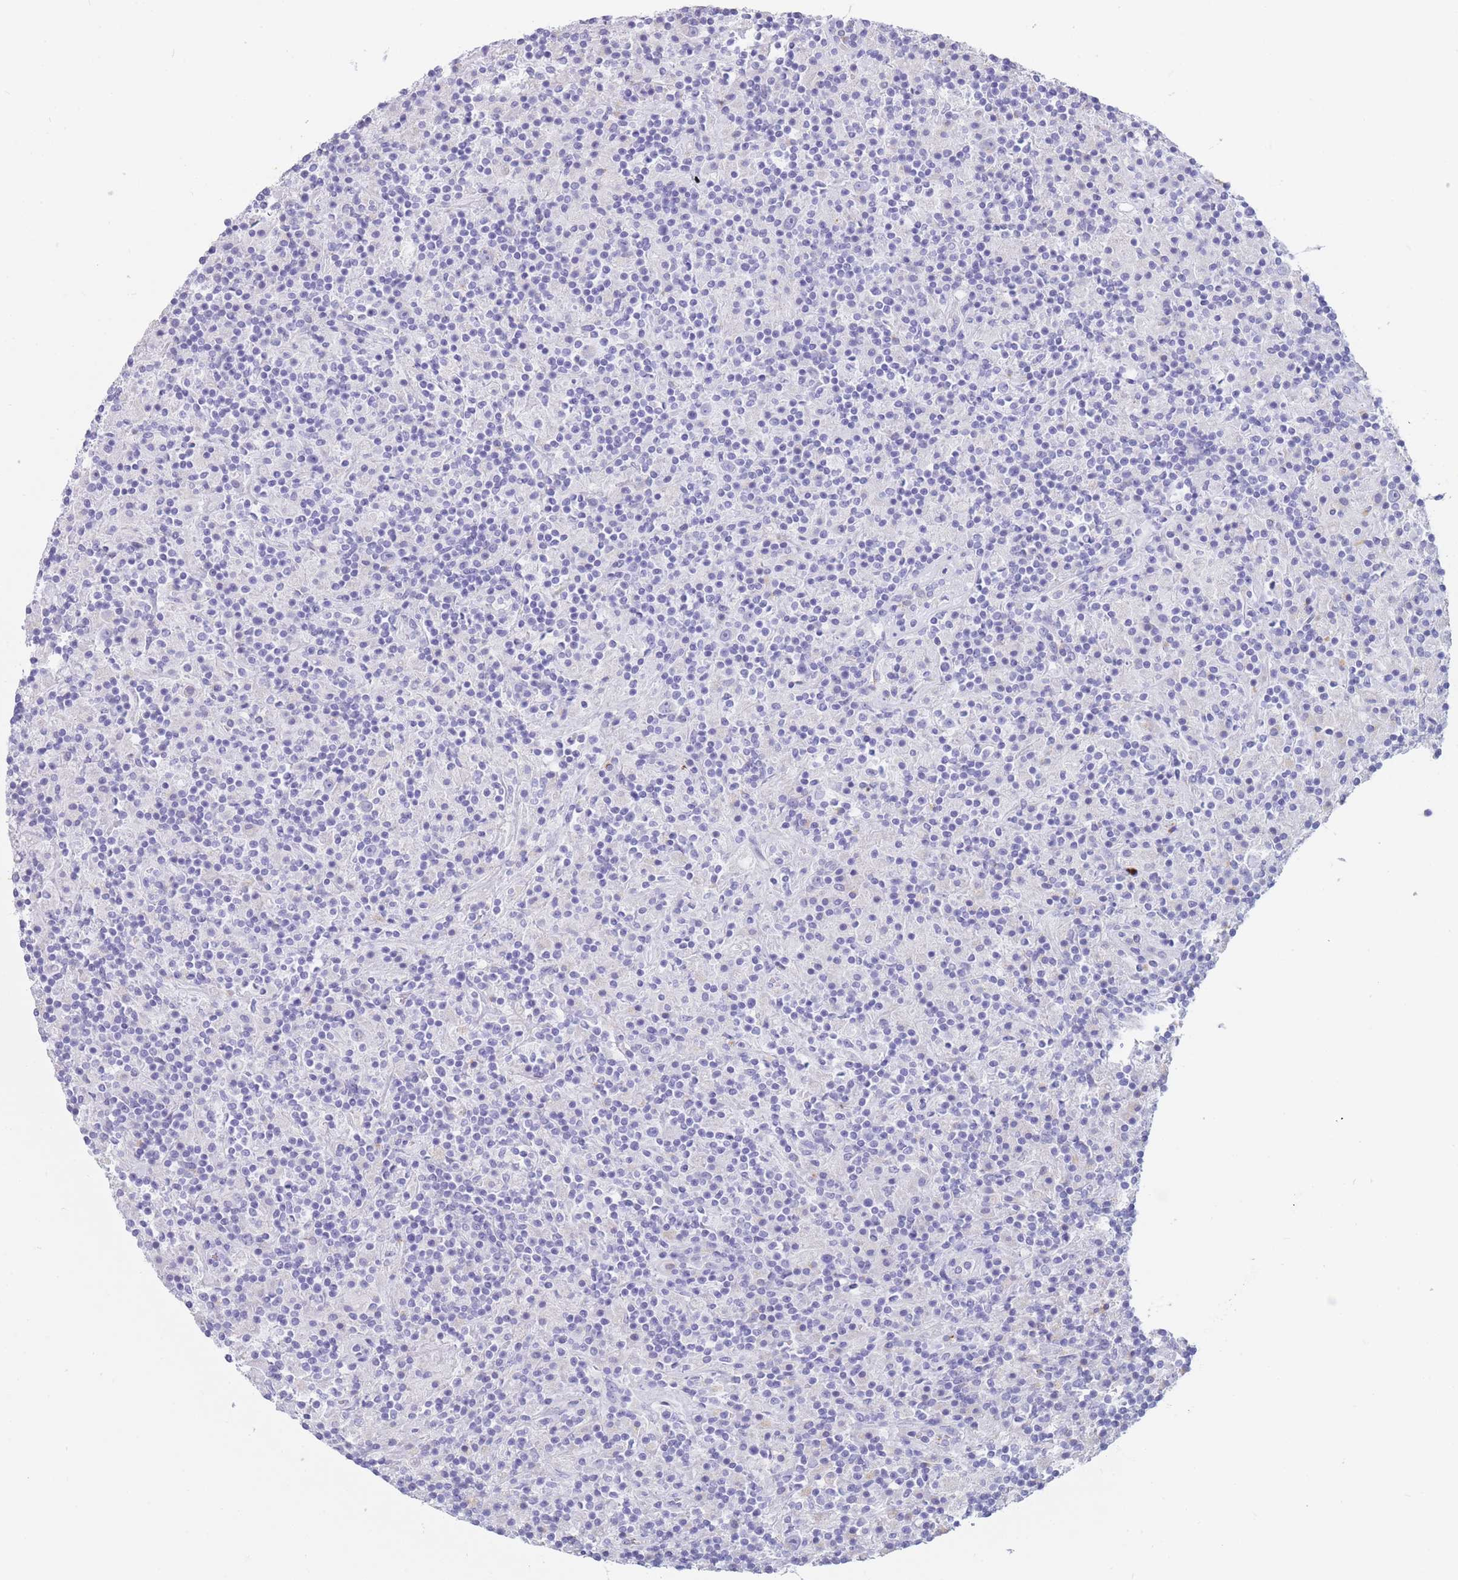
{"staining": {"intensity": "negative", "quantity": "none", "location": "none"}, "tissue": "lymphoma", "cell_type": "Tumor cells", "image_type": "cancer", "snomed": [{"axis": "morphology", "description": "Hodgkin's disease, NOS"}, {"axis": "topography", "description": "Lymph node"}], "caption": "Micrograph shows no protein expression in tumor cells of Hodgkin's disease tissue.", "gene": "GAA", "patient": {"sex": "male", "age": 70}}